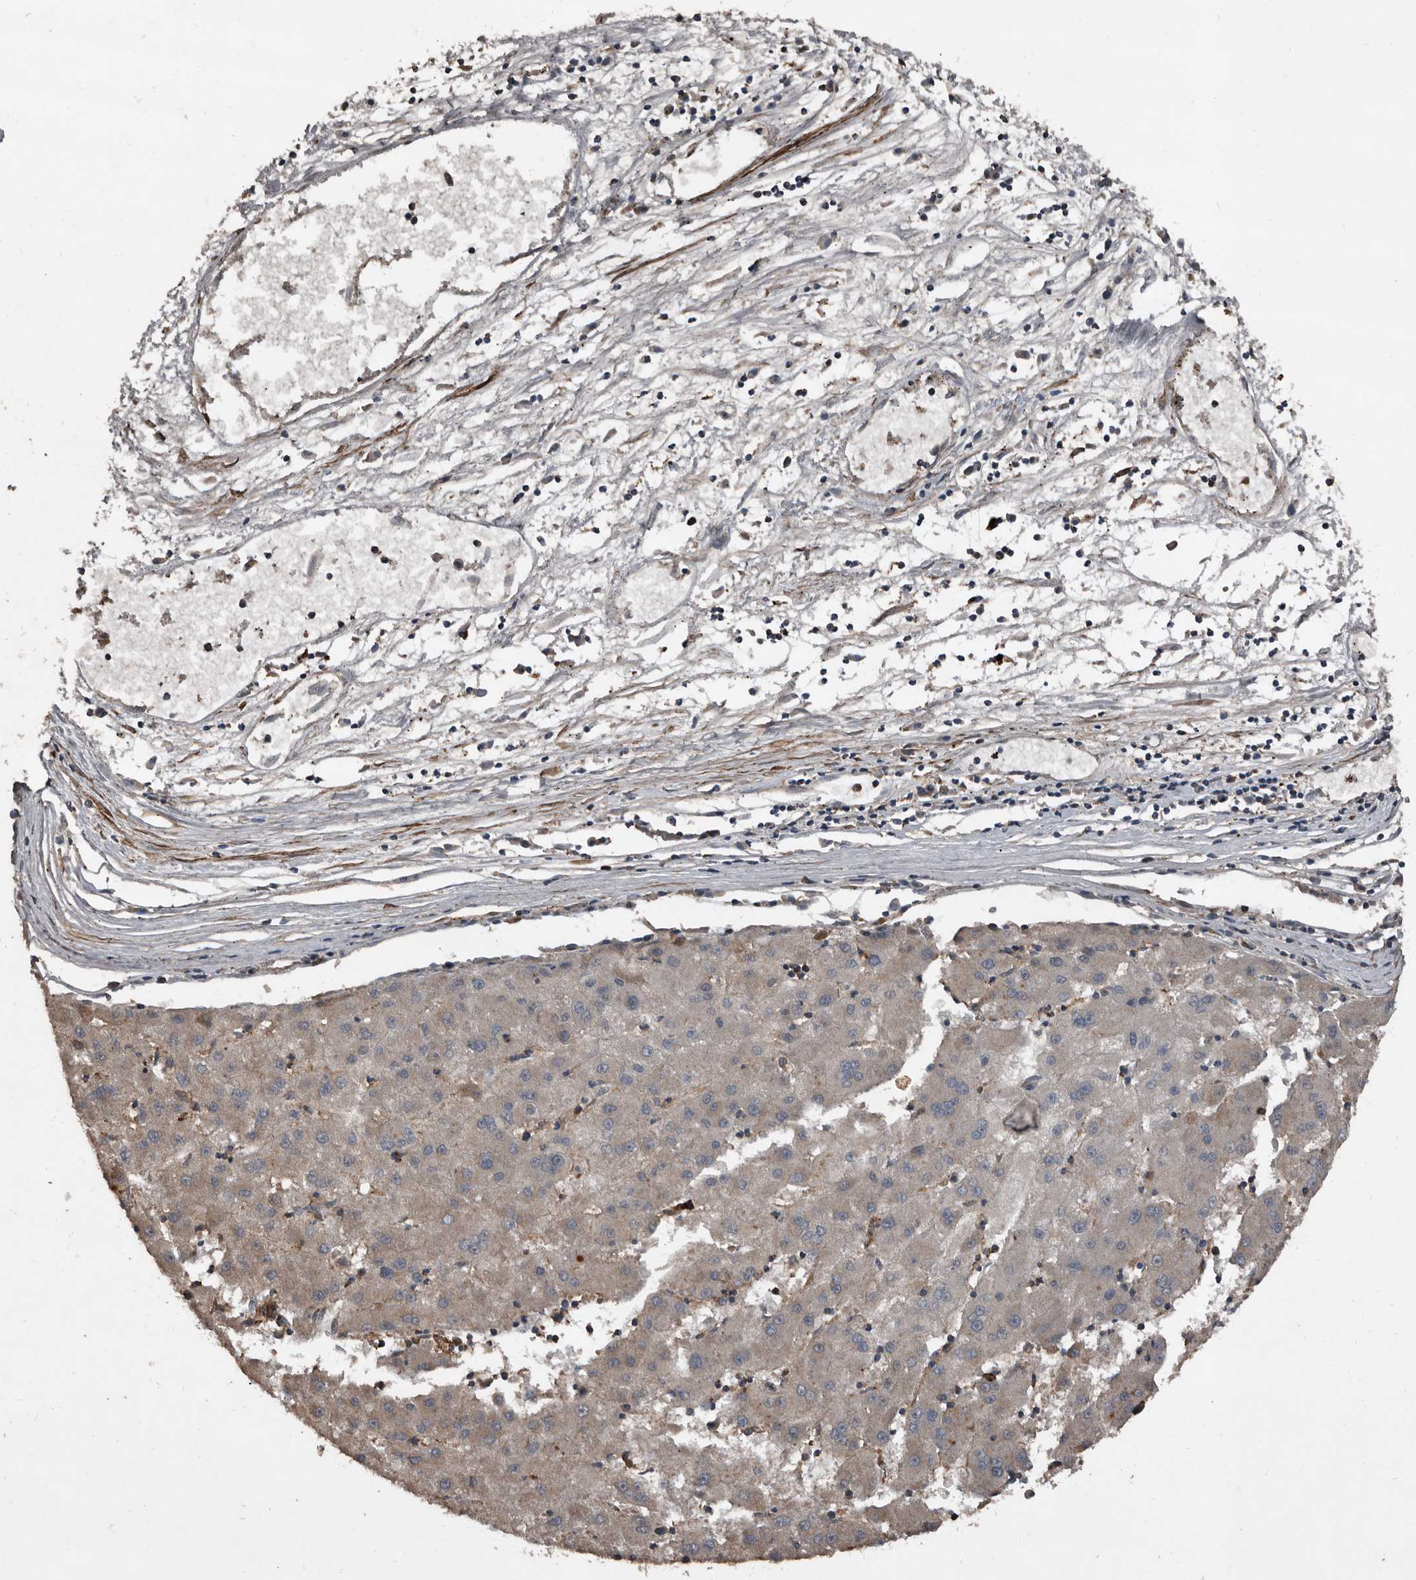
{"staining": {"intensity": "weak", "quantity": "<25%", "location": "cytoplasmic/membranous"}, "tissue": "liver cancer", "cell_type": "Tumor cells", "image_type": "cancer", "snomed": [{"axis": "morphology", "description": "Carcinoma, Hepatocellular, NOS"}, {"axis": "topography", "description": "Liver"}], "caption": "IHC of human liver cancer (hepatocellular carcinoma) reveals no staining in tumor cells.", "gene": "GREB1", "patient": {"sex": "male", "age": 72}}